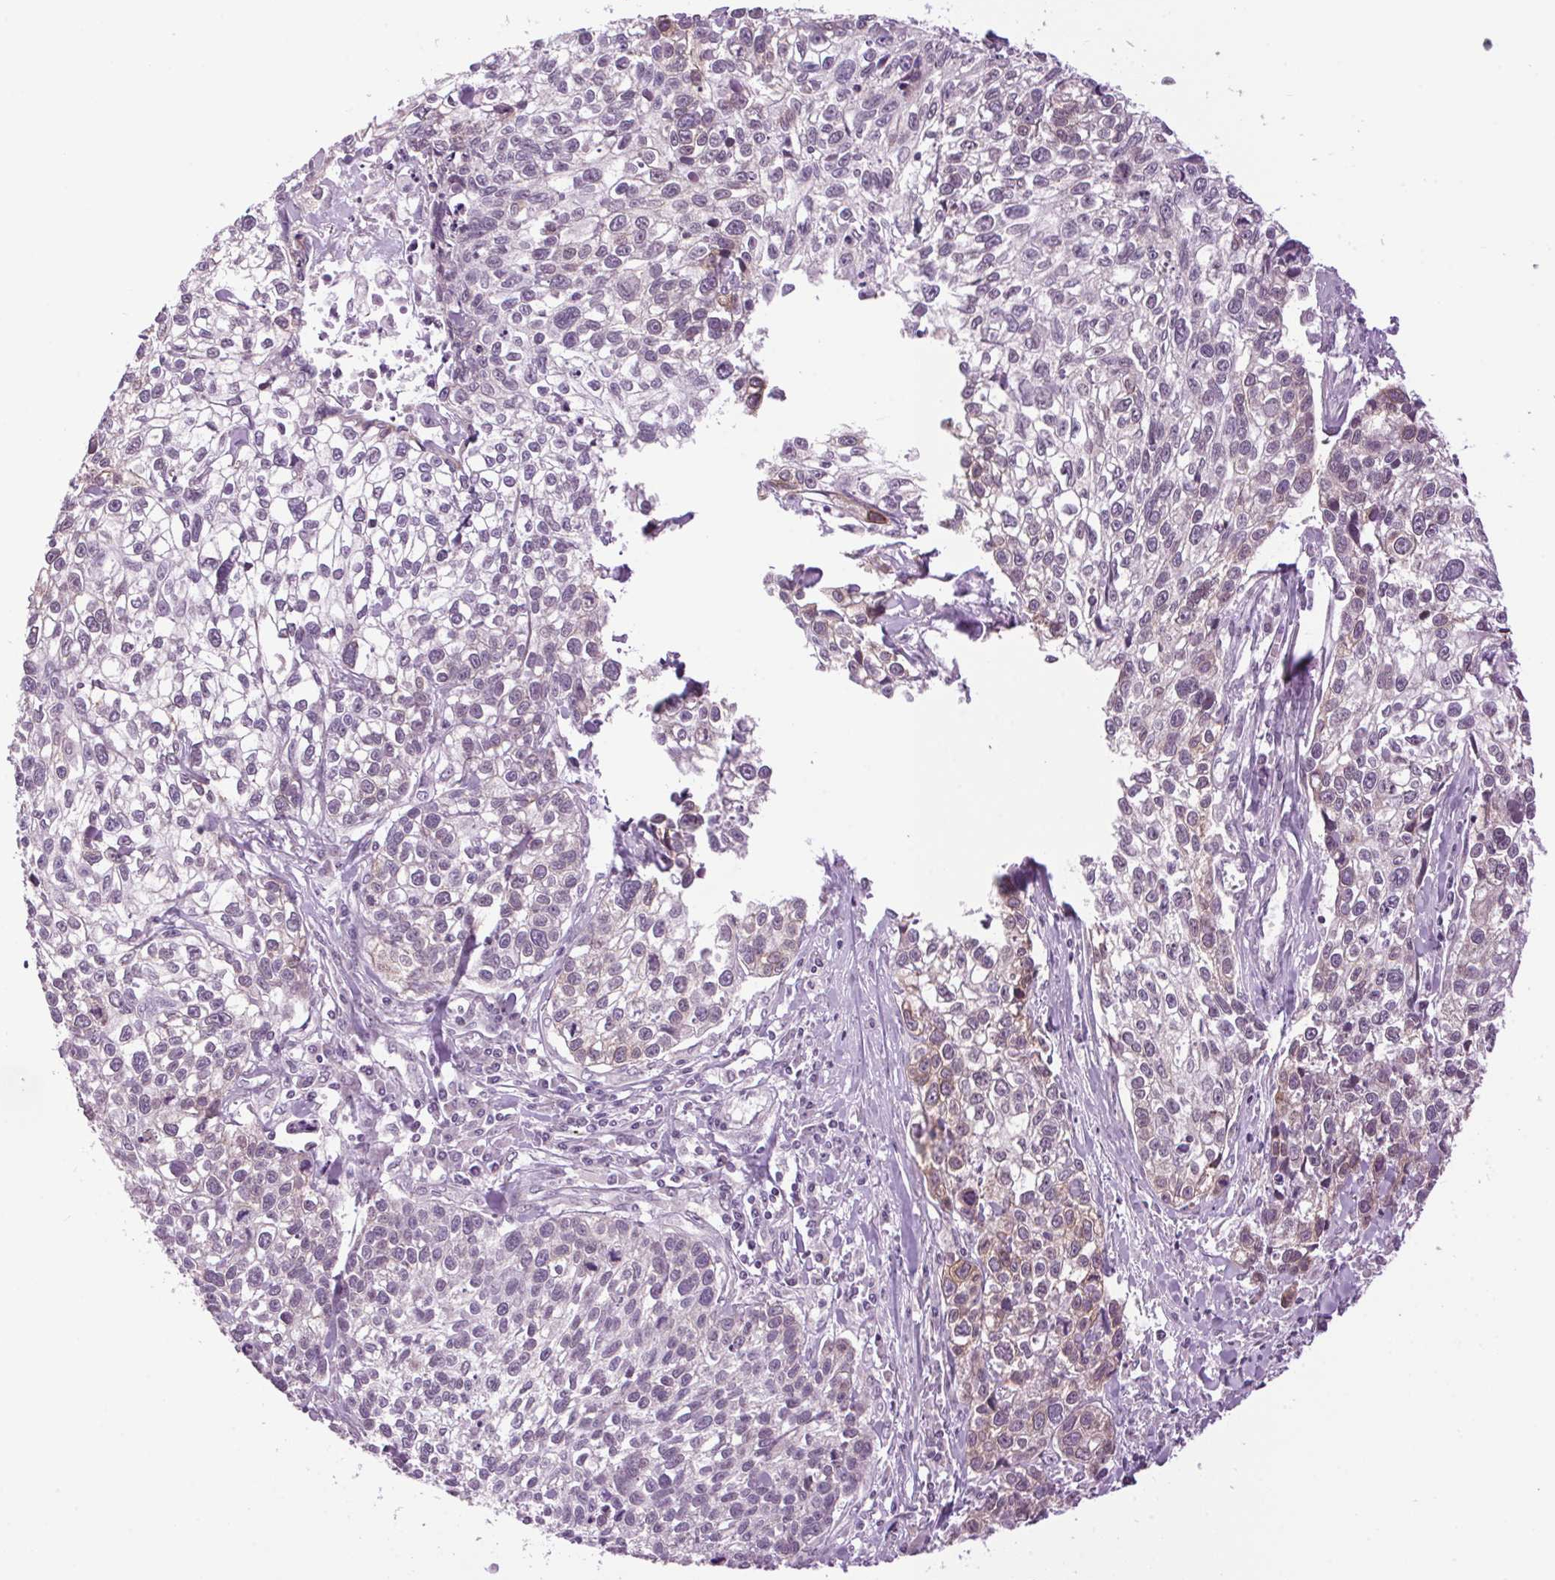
{"staining": {"intensity": "negative", "quantity": "none", "location": "none"}, "tissue": "lung cancer", "cell_type": "Tumor cells", "image_type": "cancer", "snomed": [{"axis": "morphology", "description": "Squamous cell carcinoma, NOS"}, {"axis": "topography", "description": "Lung"}], "caption": "A histopathology image of lung cancer stained for a protein reveals no brown staining in tumor cells. The staining is performed using DAB (3,3'-diaminobenzidine) brown chromogen with nuclei counter-stained in using hematoxylin.", "gene": "SMIM13", "patient": {"sex": "male", "age": 74}}